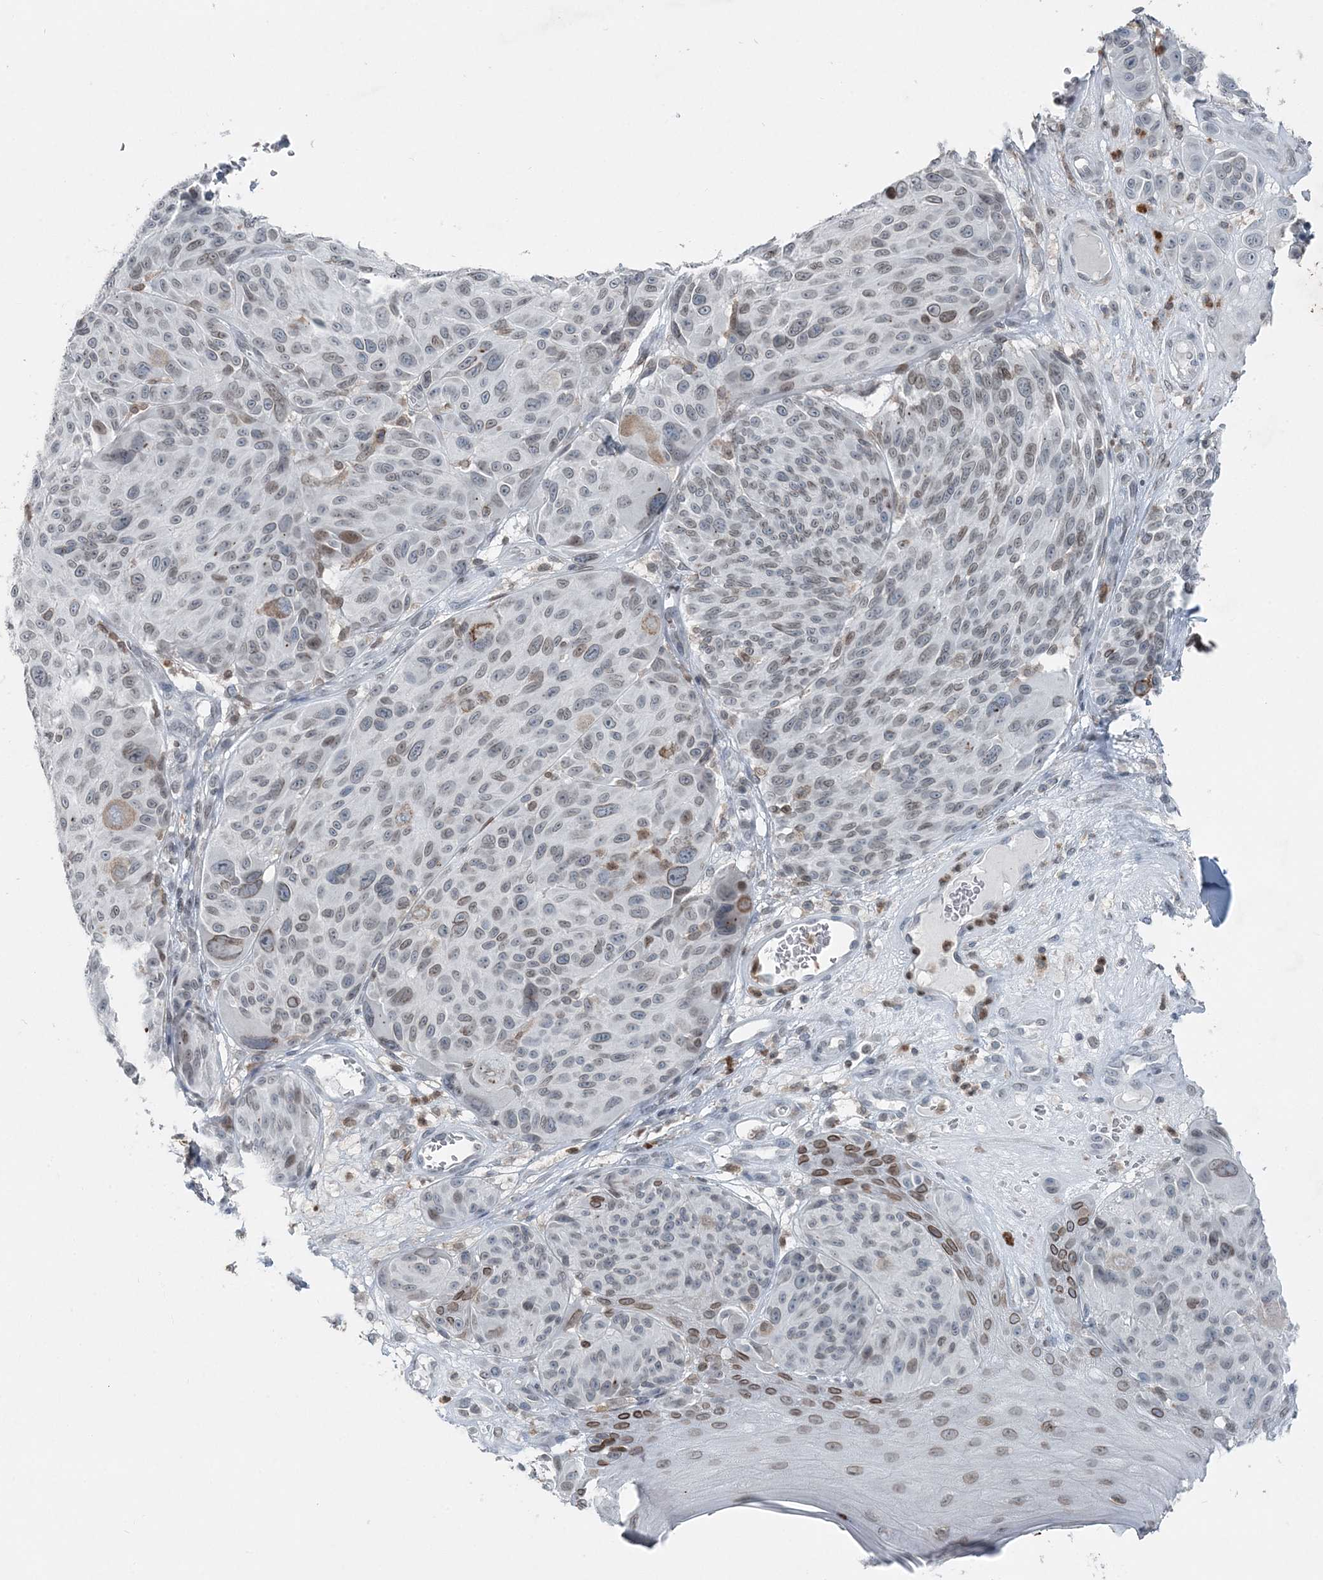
{"staining": {"intensity": "weak", "quantity": "<25%", "location": "cytoplasmic/membranous,nuclear"}, "tissue": "melanoma", "cell_type": "Tumor cells", "image_type": "cancer", "snomed": [{"axis": "morphology", "description": "Malignant melanoma, NOS"}, {"axis": "topography", "description": "Skin"}], "caption": "IHC micrograph of neoplastic tissue: melanoma stained with DAB (3,3'-diaminobenzidine) displays no significant protein staining in tumor cells.", "gene": "GJD4", "patient": {"sex": "male", "age": 83}}